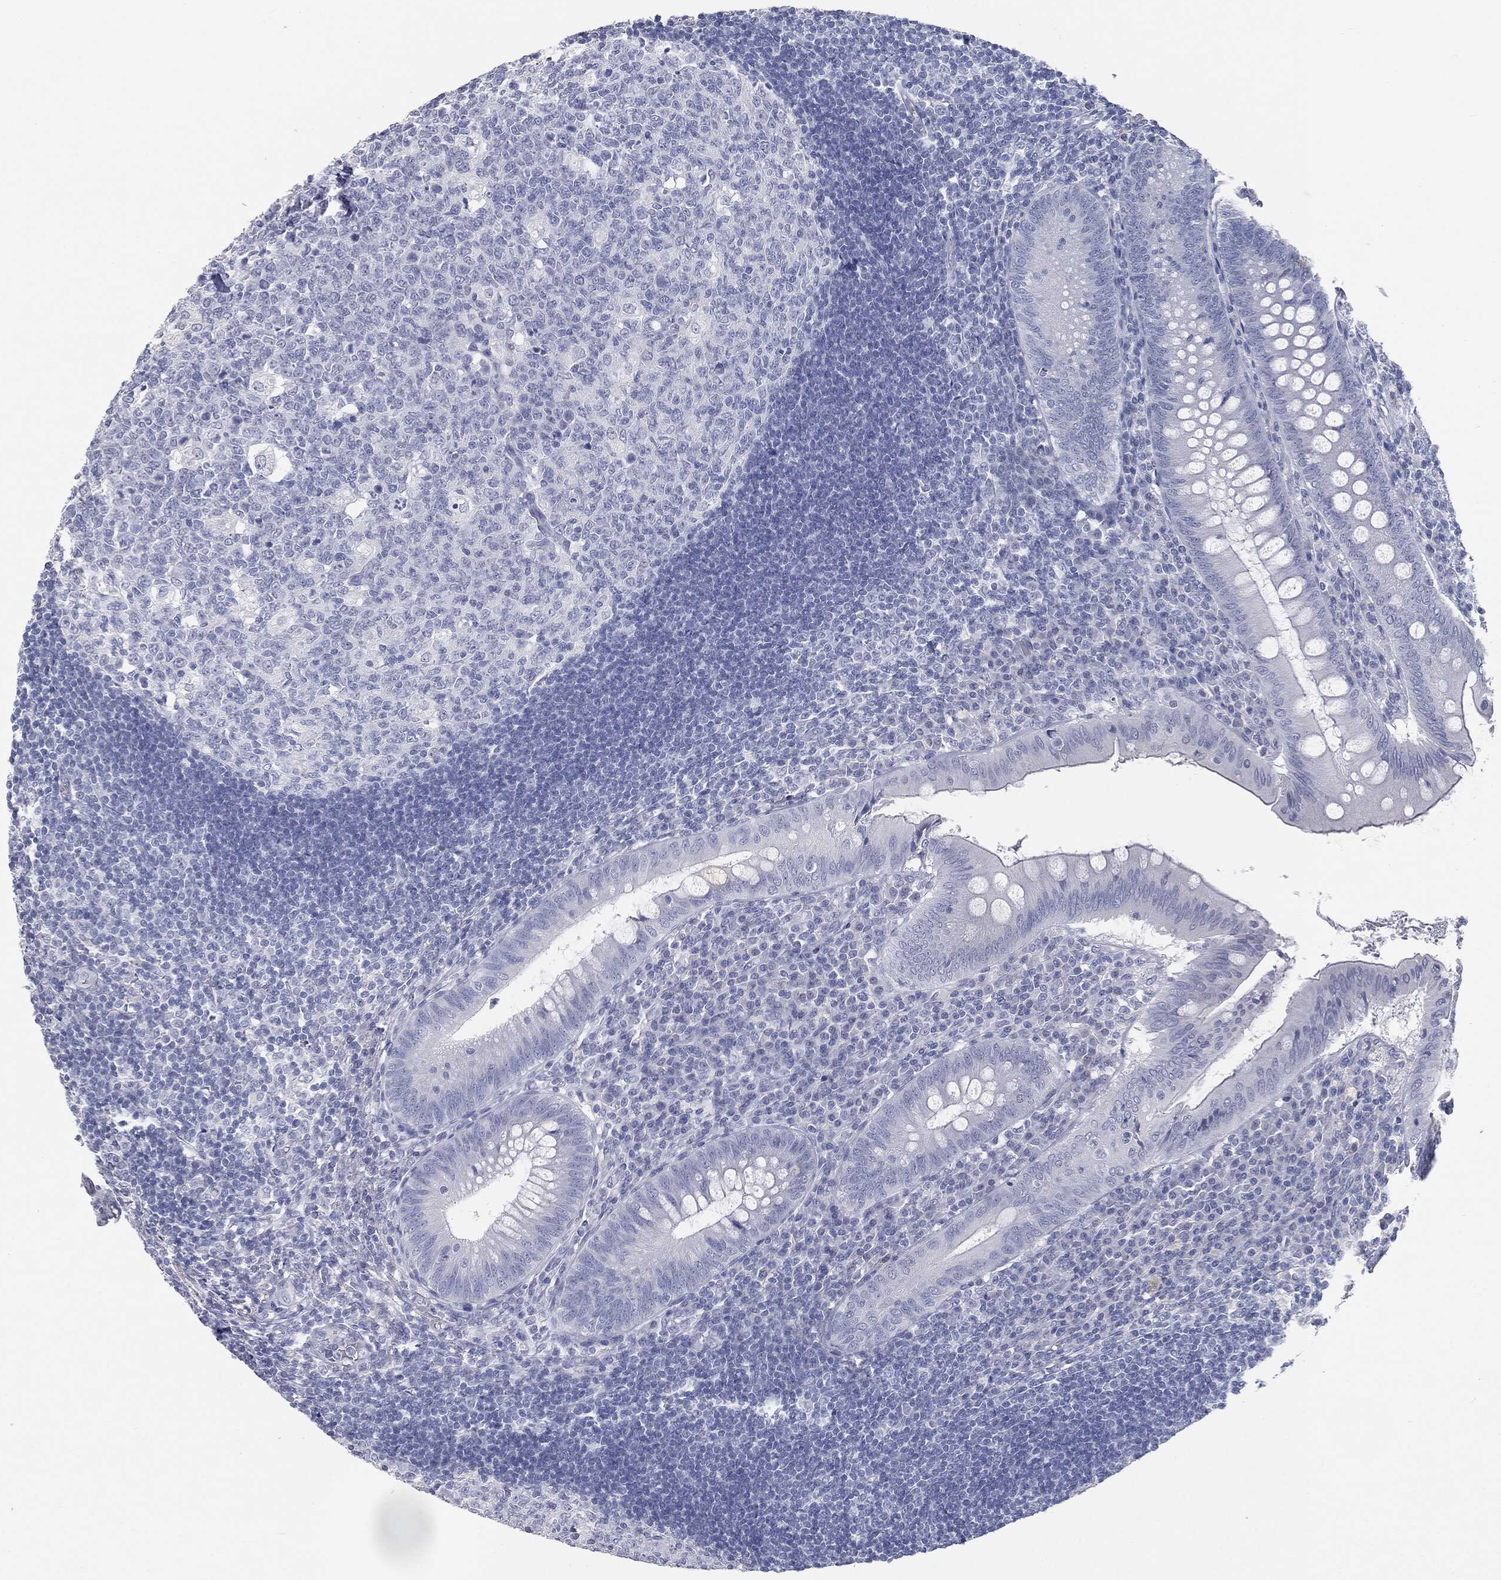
{"staining": {"intensity": "negative", "quantity": "none", "location": "none"}, "tissue": "appendix", "cell_type": "Glandular cells", "image_type": "normal", "snomed": [{"axis": "morphology", "description": "Normal tissue, NOS"}, {"axis": "morphology", "description": "Inflammation, NOS"}, {"axis": "topography", "description": "Appendix"}], "caption": "Immunohistochemistry micrograph of benign appendix: human appendix stained with DAB (3,3'-diaminobenzidine) displays no significant protein staining in glandular cells. Brightfield microscopy of immunohistochemistry stained with DAB (3,3'-diaminobenzidine) (brown) and hematoxylin (blue), captured at high magnification.", "gene": "MUC5AC", "patient": {"sex": "male", "age": 16}}